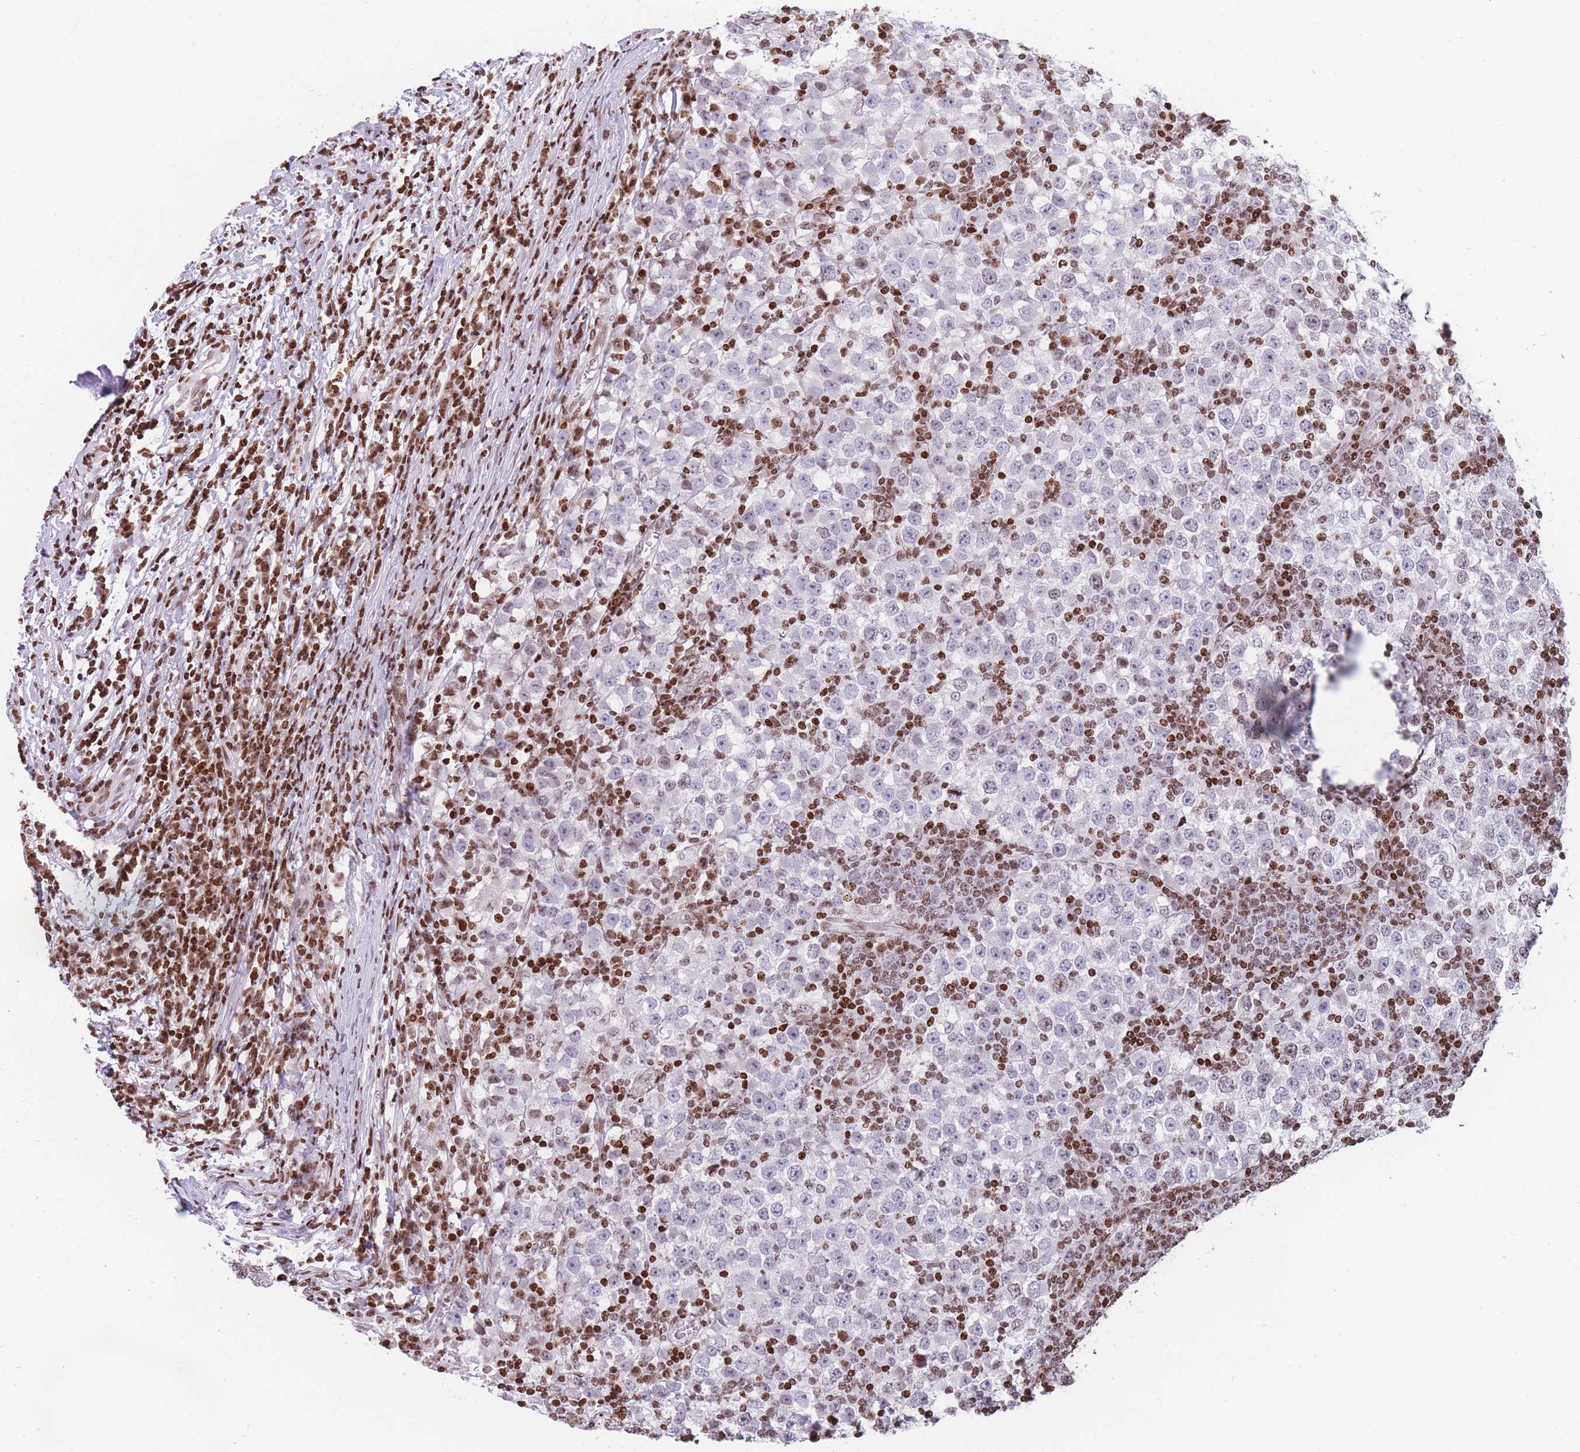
{"staining": {"intensity": "weak", "quantity": "<25%", "location": "nuclear"}, "tissue": "testis cancer", "cell_type": "Tumor cells", "image_type": "cancer", "snomed": [{"axis": "morphology", "description": "Seminoma, NOS"}, {"axis": "topography", "description": "Testis"}], "caption": "IHC of testis cancer (seminoma) demonstrates no expression in tumor cells. (Stains: DAB (3,3'-diaminobenzidine) immunohistochemistry with hematoxylin counter stain, Microscopy: brightfield microscopy at high magnification).", "gene": "AK9", "patient": {"sex": "male", "age": 65}}